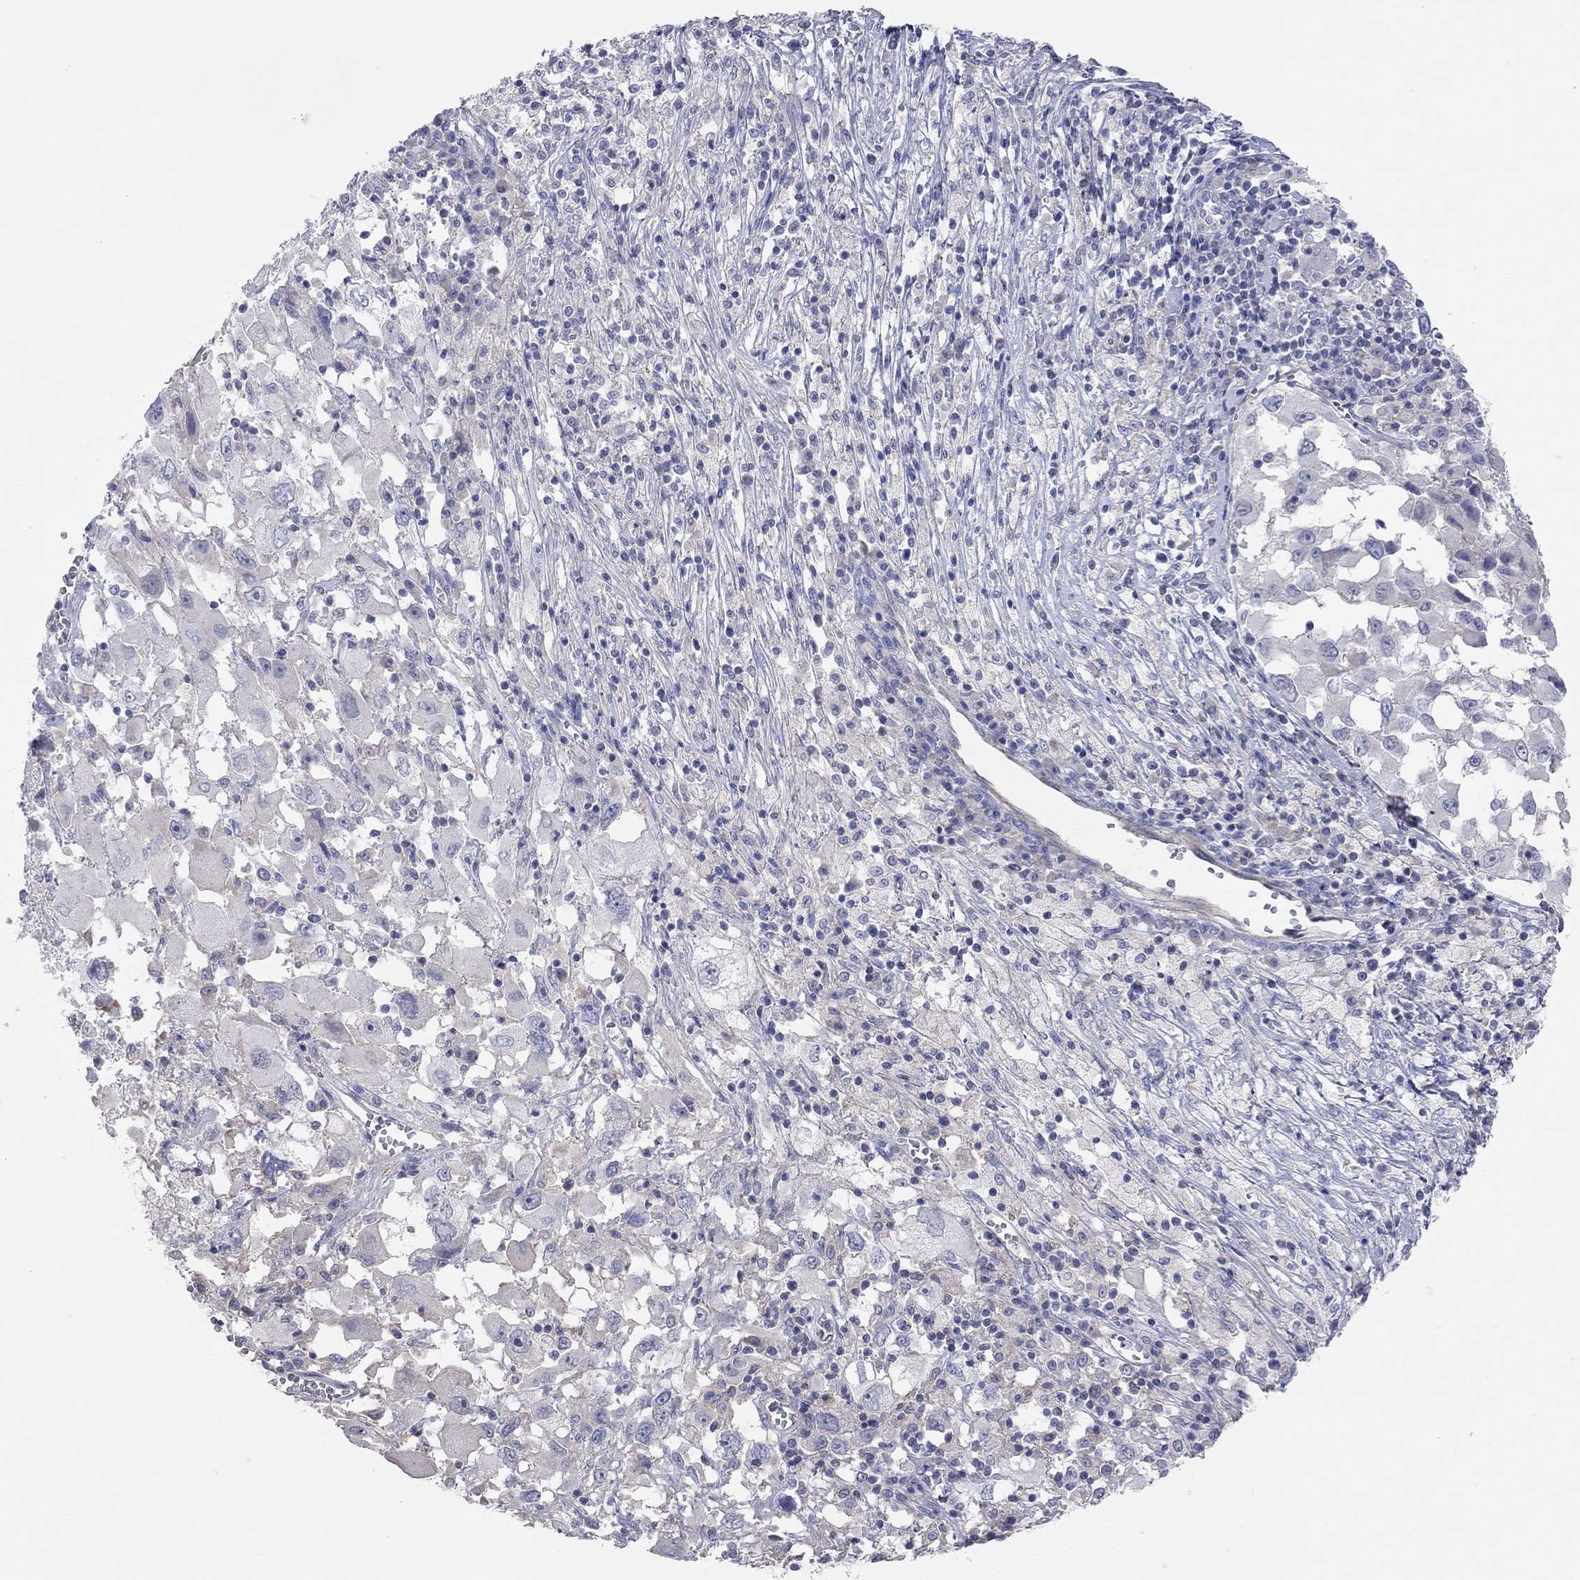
{"staining": {"intensity": "negative", "quantity": "none", "location": "none"}, "tissue": "melanoma", "cell_type": "Tumor cells", "image_type": "cancer", "snomed": [{"axis": "morphology", "description": "Malignant melanoma, Metastatic site"}, {"axis": "topography", "description": "Soft tissue"}], "caption": "The histopathology image exhibits no staining of tumor cells in malignant melanoma (metastatic site).", "gene": "KCNB1", "patient": {"sex": "male", "age": 50}}